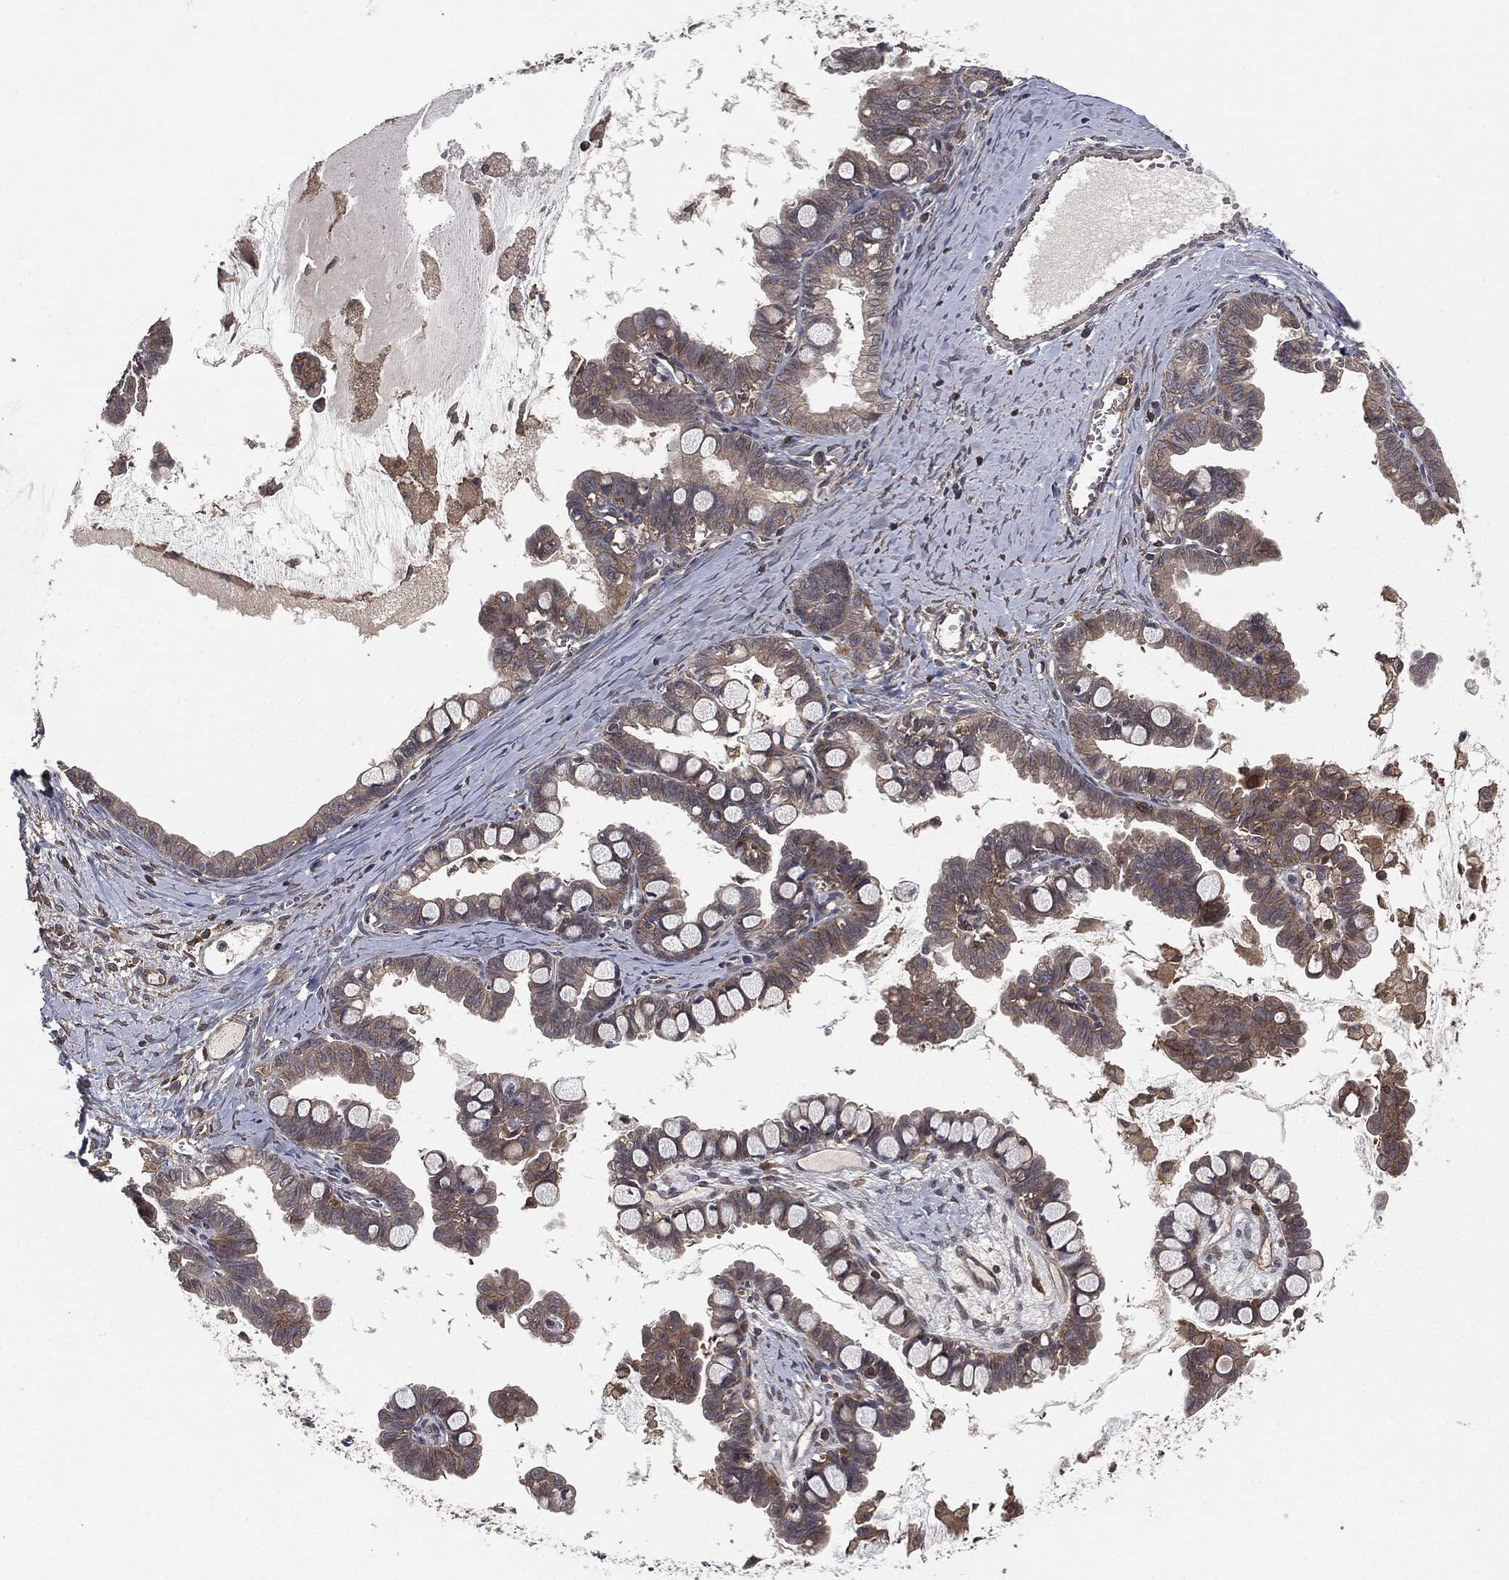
{"staining": {"intensity": "weak", "quantity": "25%-75%", "location": "cytoplasmic/membranous"}, "tissue": "ovarian cancer", "cell_type": "Tumor cells", "image_type": "cancer", "snomed": [{"axis": "morphology", "description": "Cystadenocarcinoma, mucinous, NOS"}, {"axis": "topography", "description": "Ovary"}], "caption": "Human ovarian cancer (mucinous cystadenocarcinoma) stained with a protein marker displays weak staining in tumor cells.", "gene": "ERBIN", "patient": {"sex": "female", "age": 63}}